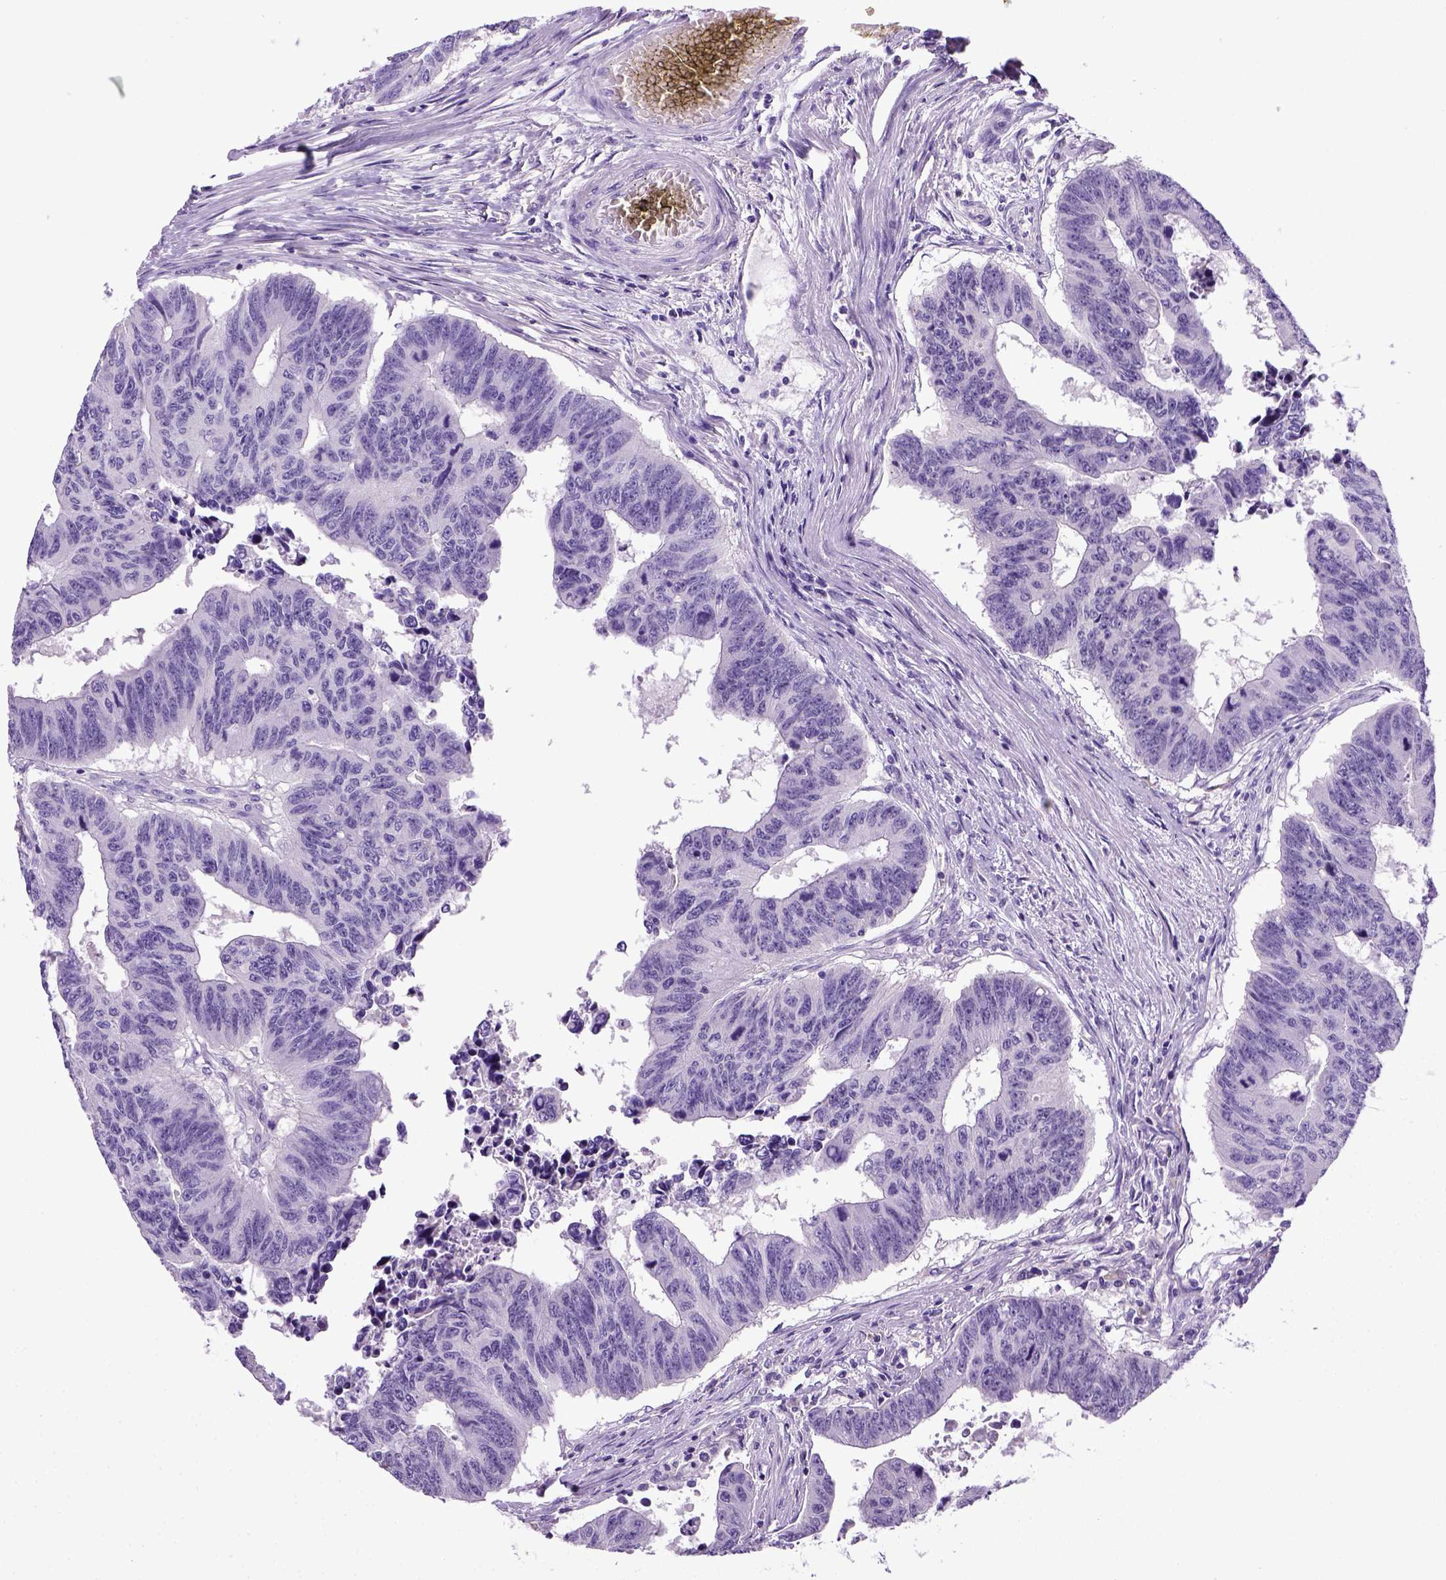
{"staining": {"intensity": "negative", "quantity": "none", "location": "none"}, "tissue": "colorectal cancer", "cell_type": "Tumor cells", "image_type": "cancer", "snomed": [{"axis": "morphology", "description": "Adenocarcinoma, NOS"}, {"axis": "topography", "description": "Rectum"}], "caption": "High power microscopy histopathology image of an immunohistochemistry histopathology image of colorectal cancer (adenocarcinoma), revealing no significant expression in tumor cells.", "gene": "KRT71", "patient": {"sex": "female", "age": 85}}